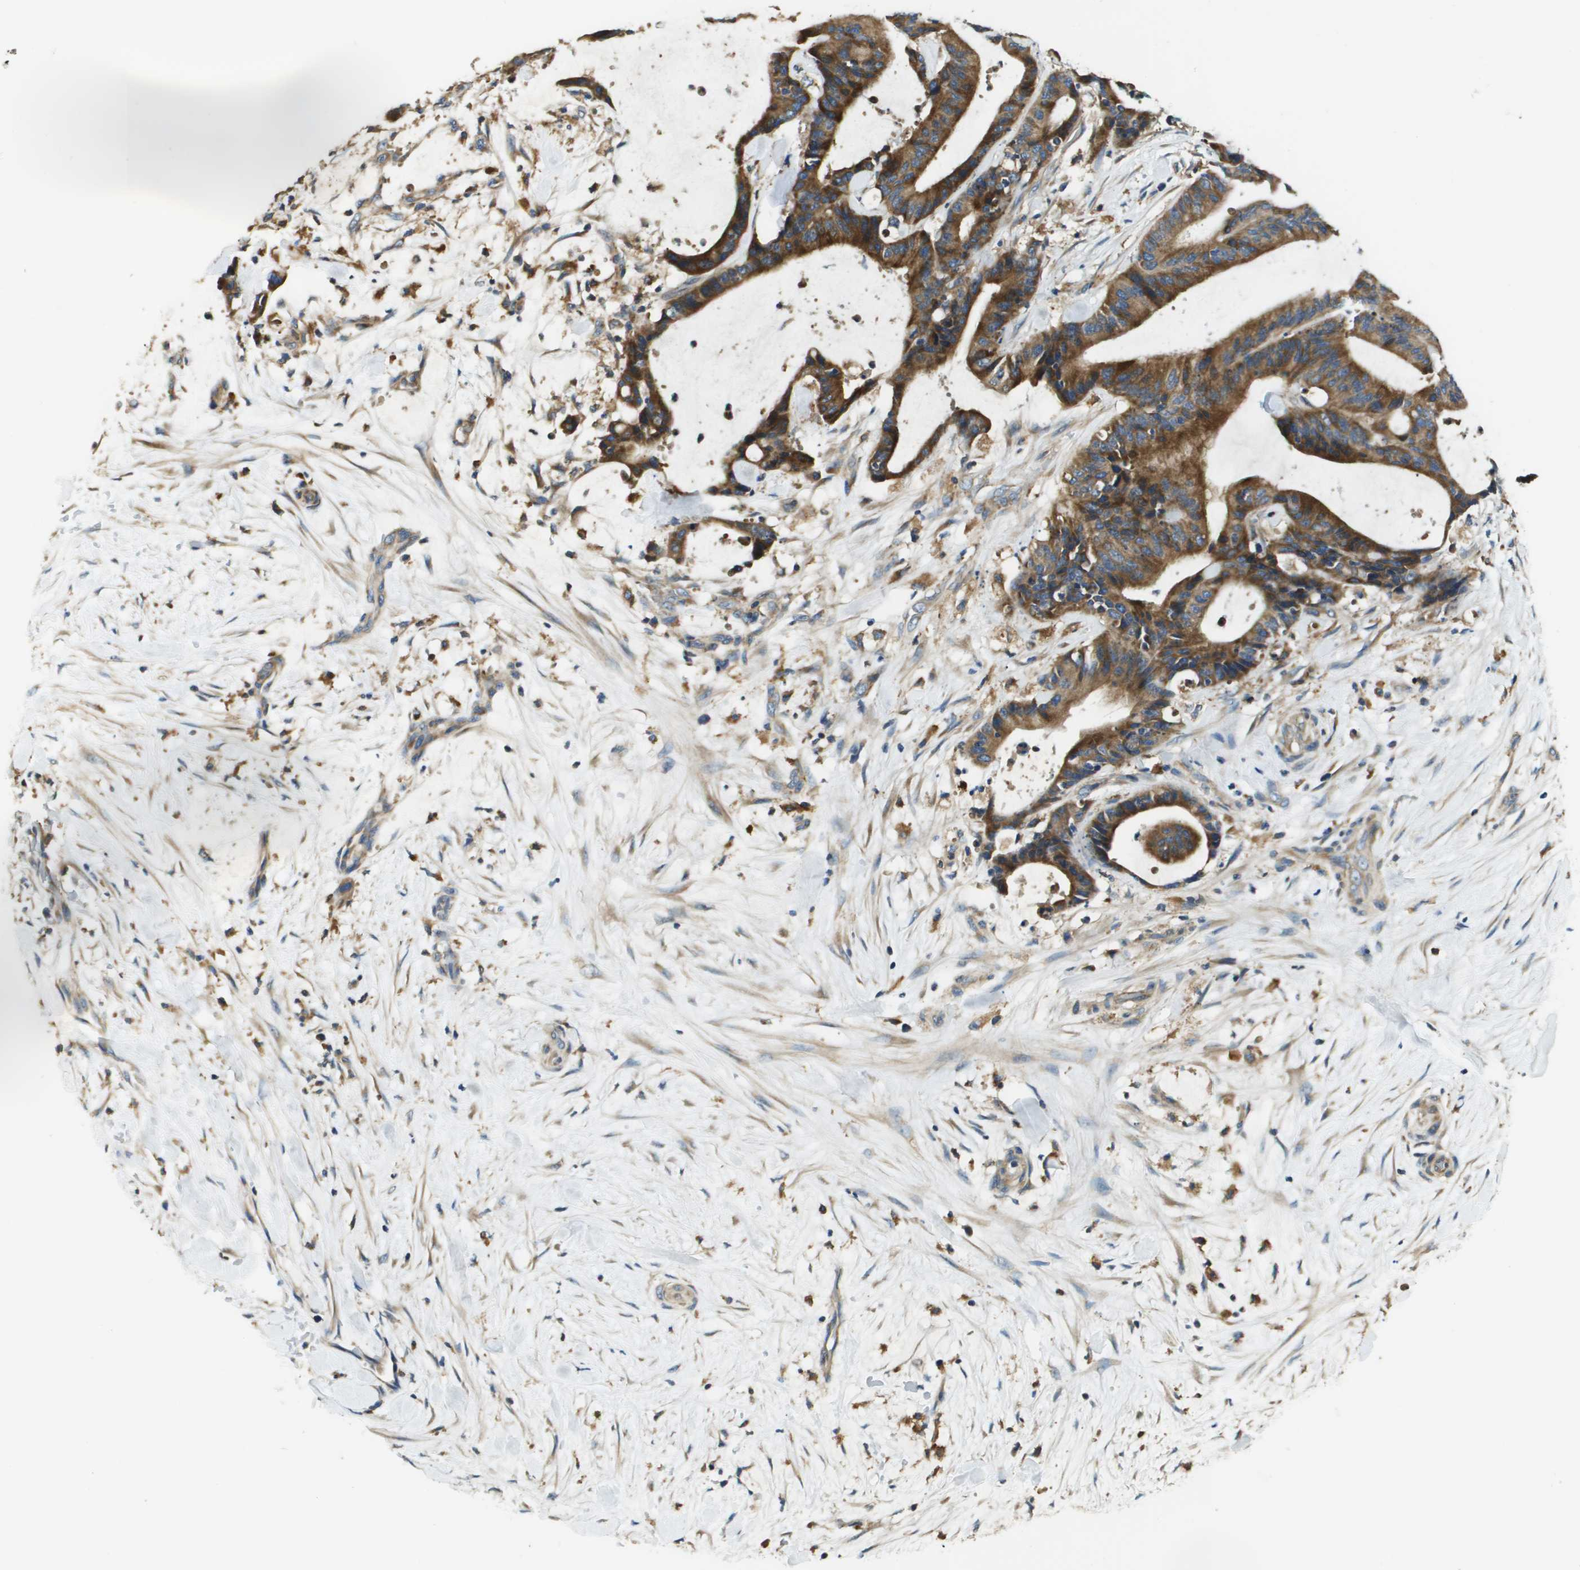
{"staining": {"intensity": "strong", "quantity": ">75%", "location": "cytoplasmic/membranous"}, "tissue": "liver cancer", "cell_type": "Tumor cells", "image_type": "cancer", "snomed": [{"axis": "morphology", "description": "Cholangiocarcinoma"}, {"axis": "topography", "description": "Liver"}], "caption": "A brown stain labels strong cytoplasmic/membranous expression of a protein in human liver cancer (cholangiocarcinoma) tumor cells.", "gene": "CNPY3", "patient": {"sex": "female", "age": 73}}